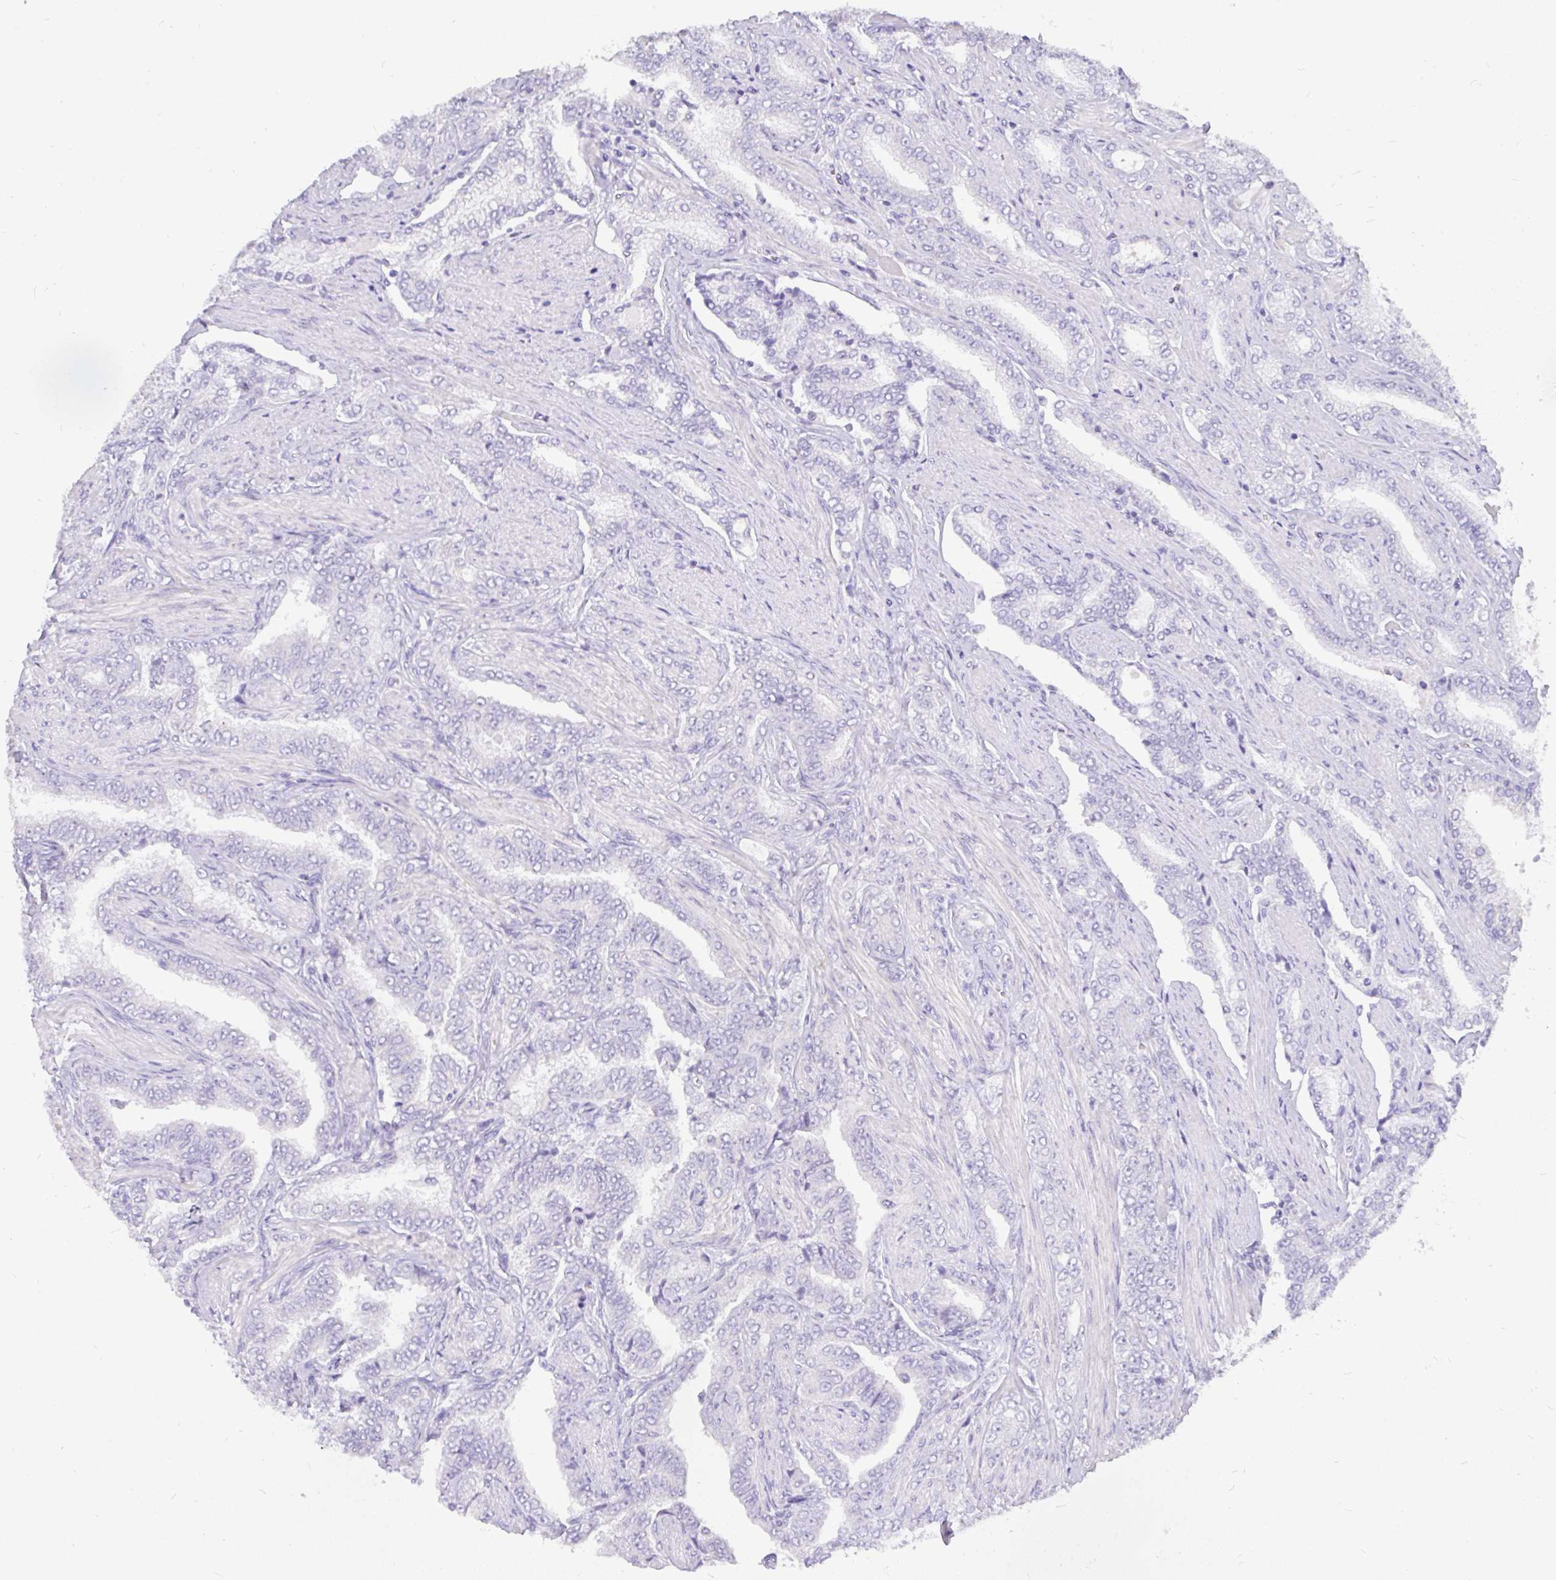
{"staining": {"intensity": "negative", "quantity": "none", "location": "none"}, "tissue": "prostate cancer", "cell_type": "Tumor cells", "image_type": "cancer", "snomed": [{"axis": "morphology", "description": "Adenocarcinoma, High grade"}, {"axis": "topography", "description": "Prostate"}], "caption": "High magnification brightfield microscopy of high-grade adenocarcinoma (prostate) stained with DAB (brown) and counterstained with hematoxylin (blue): tumor cells show no significant positivity. The staining is performed using DAB brown chromogen with nuclei counter-stained in using hematoxylin.", "gene": "INTS5", "patient": {"sex": "male", "age": 72}}